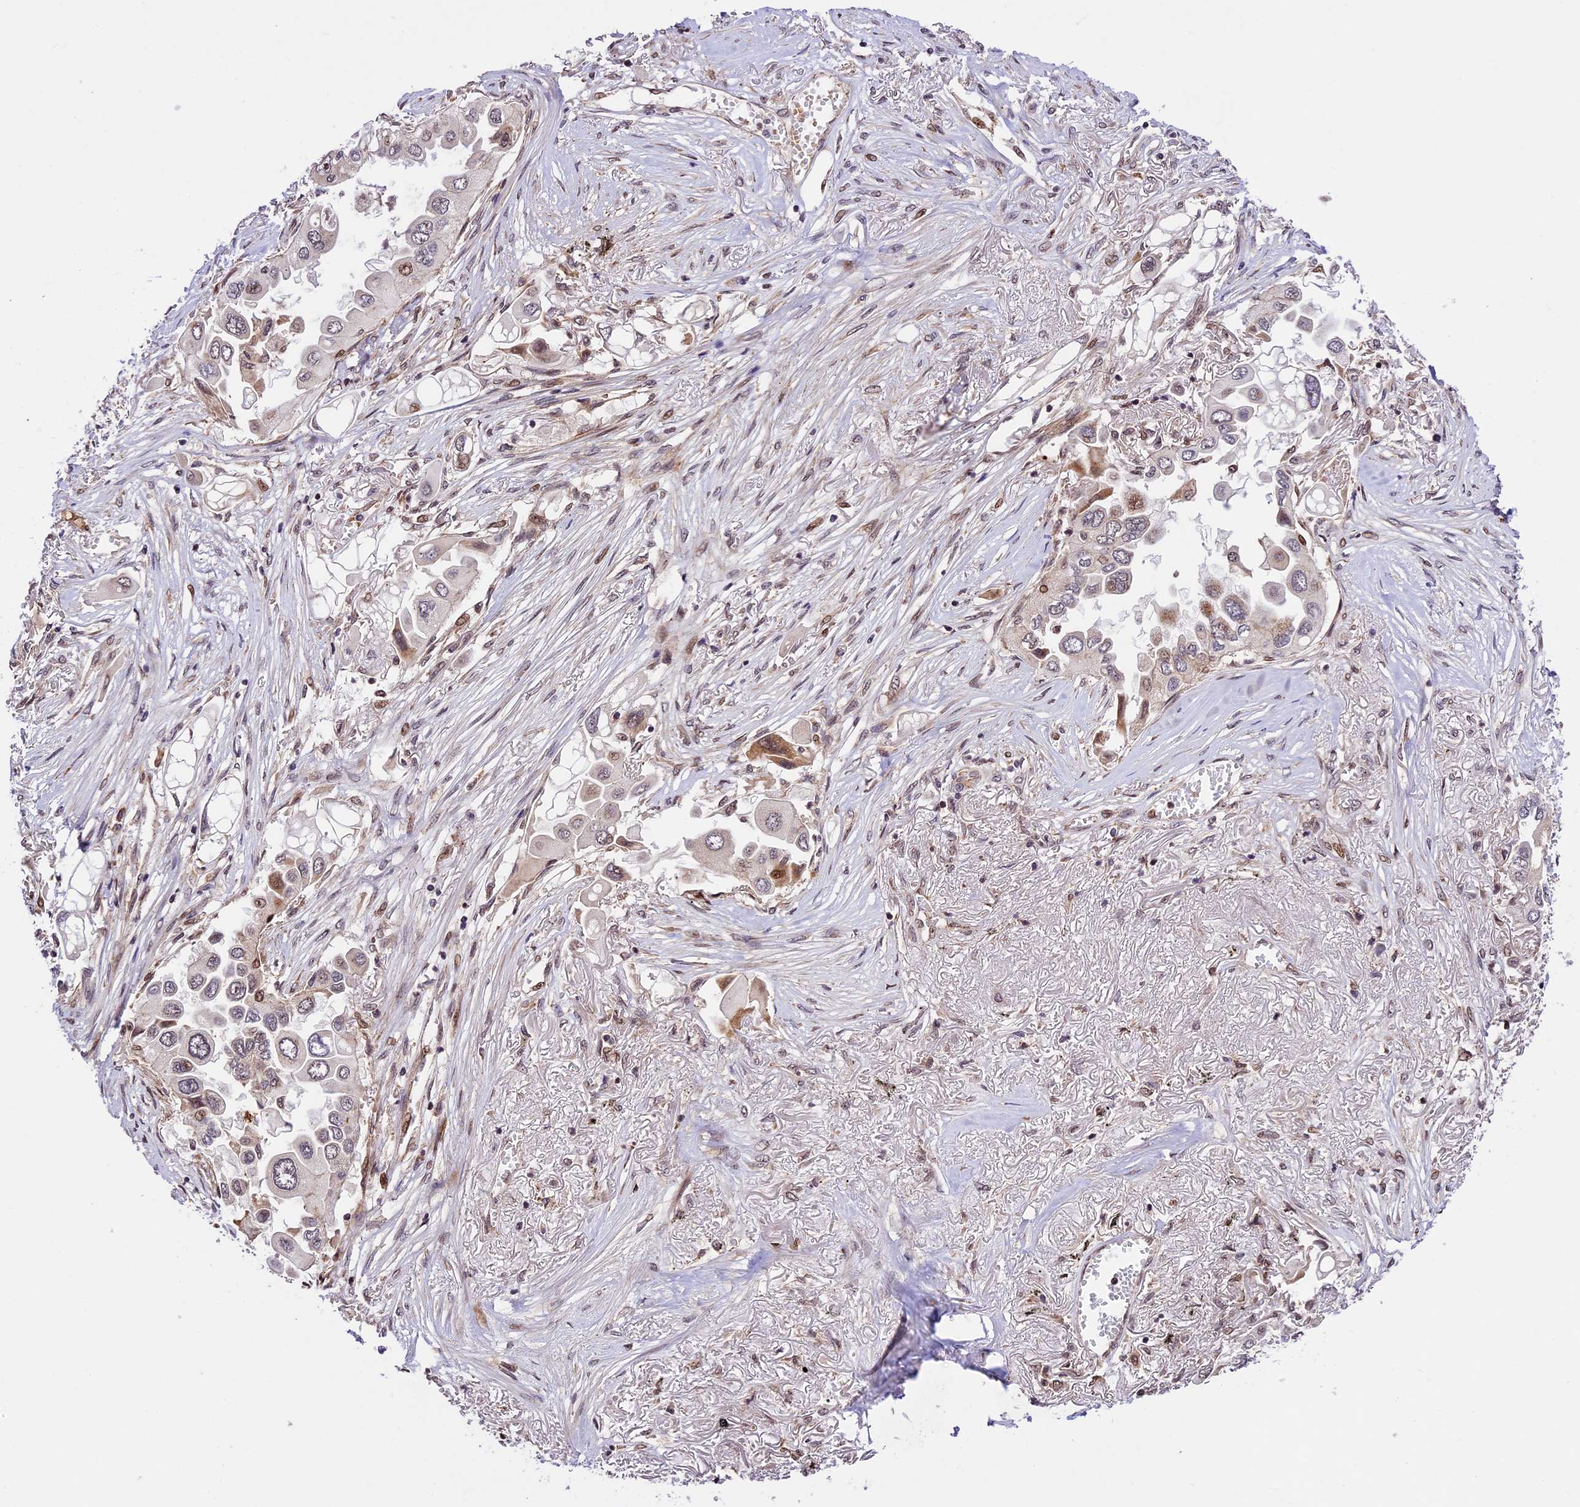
{"staining": {"intensity": "moderate", "quantity": "<25%", "location": "cytoplasmic/membranous,nuclear"}, "tissue": "lung cancer", "cell_type": "Tumor cells", "image_type": "cancer", "snomed": [{"axis": "morphology", "description": "Adenocarcinoma, NOS"}, {"axis": "topography", "description": "Lung"}], "caption": "Human adenocarcinoma (lung) stained with a protein marker reveals moderate staining in tumor cells.", "gene": "DHX38", "patient": {"sex": "female", "age": 76}}